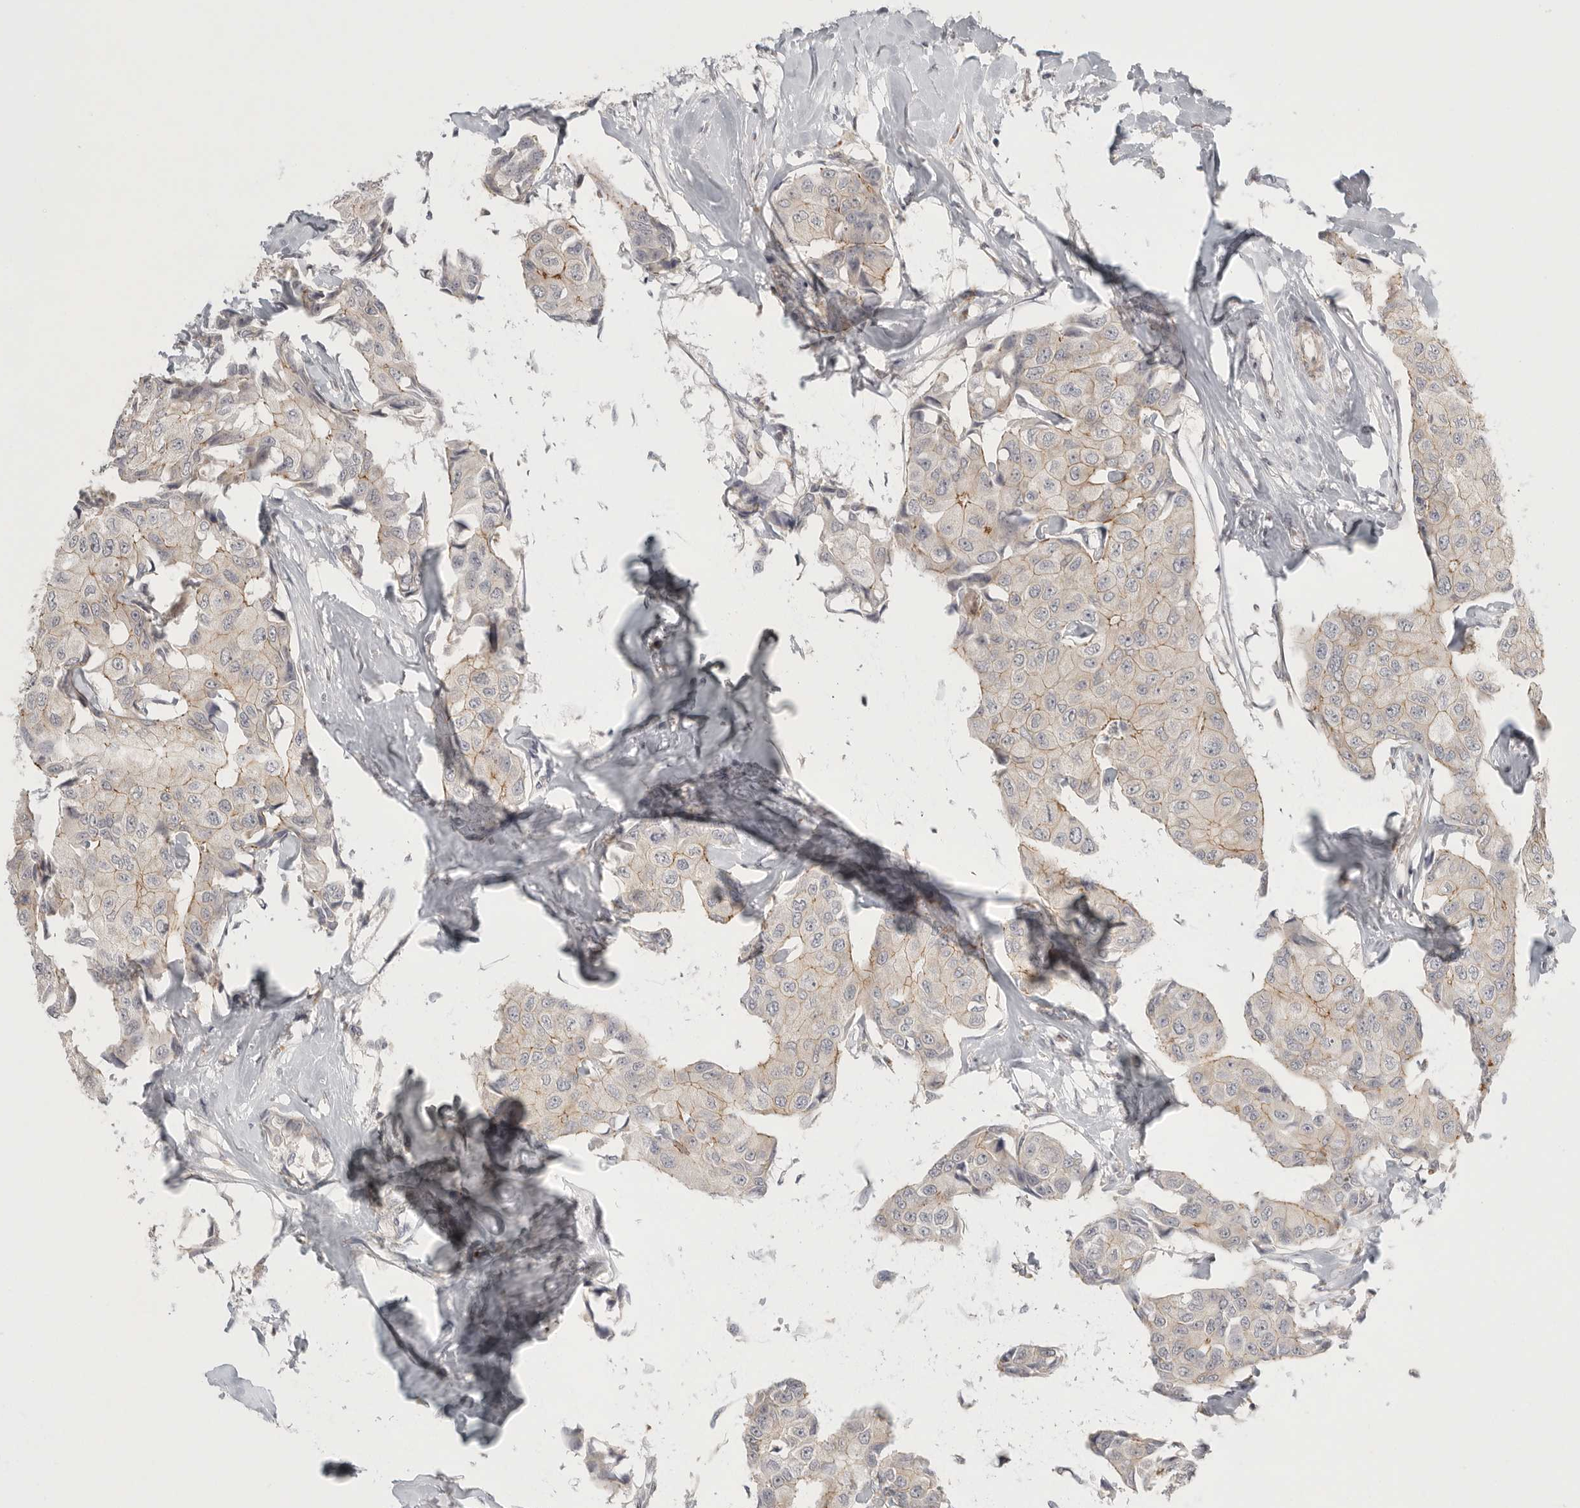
{"staining": {"intensity": "moderate", "quantity": "<25%", "location": "cytoplasmic/membranous"}, "tissue": "breast cancer", "cell_type": "Tumor cells", "image_type": "cancer", "snomed": [{"axis": "morphology", "description": "Duct carcinoma"}, {"axis": "topography", "description": "Breast"}], "caption": "Immunohistochemical staining of human breast cancer (intraductal carcinoma) shows moderate cytoplasmic/membranous protein staining in approximately <25% of tumor cells.", "gene": "STAB2", "patient": {"sex": "female", "age": 80}}